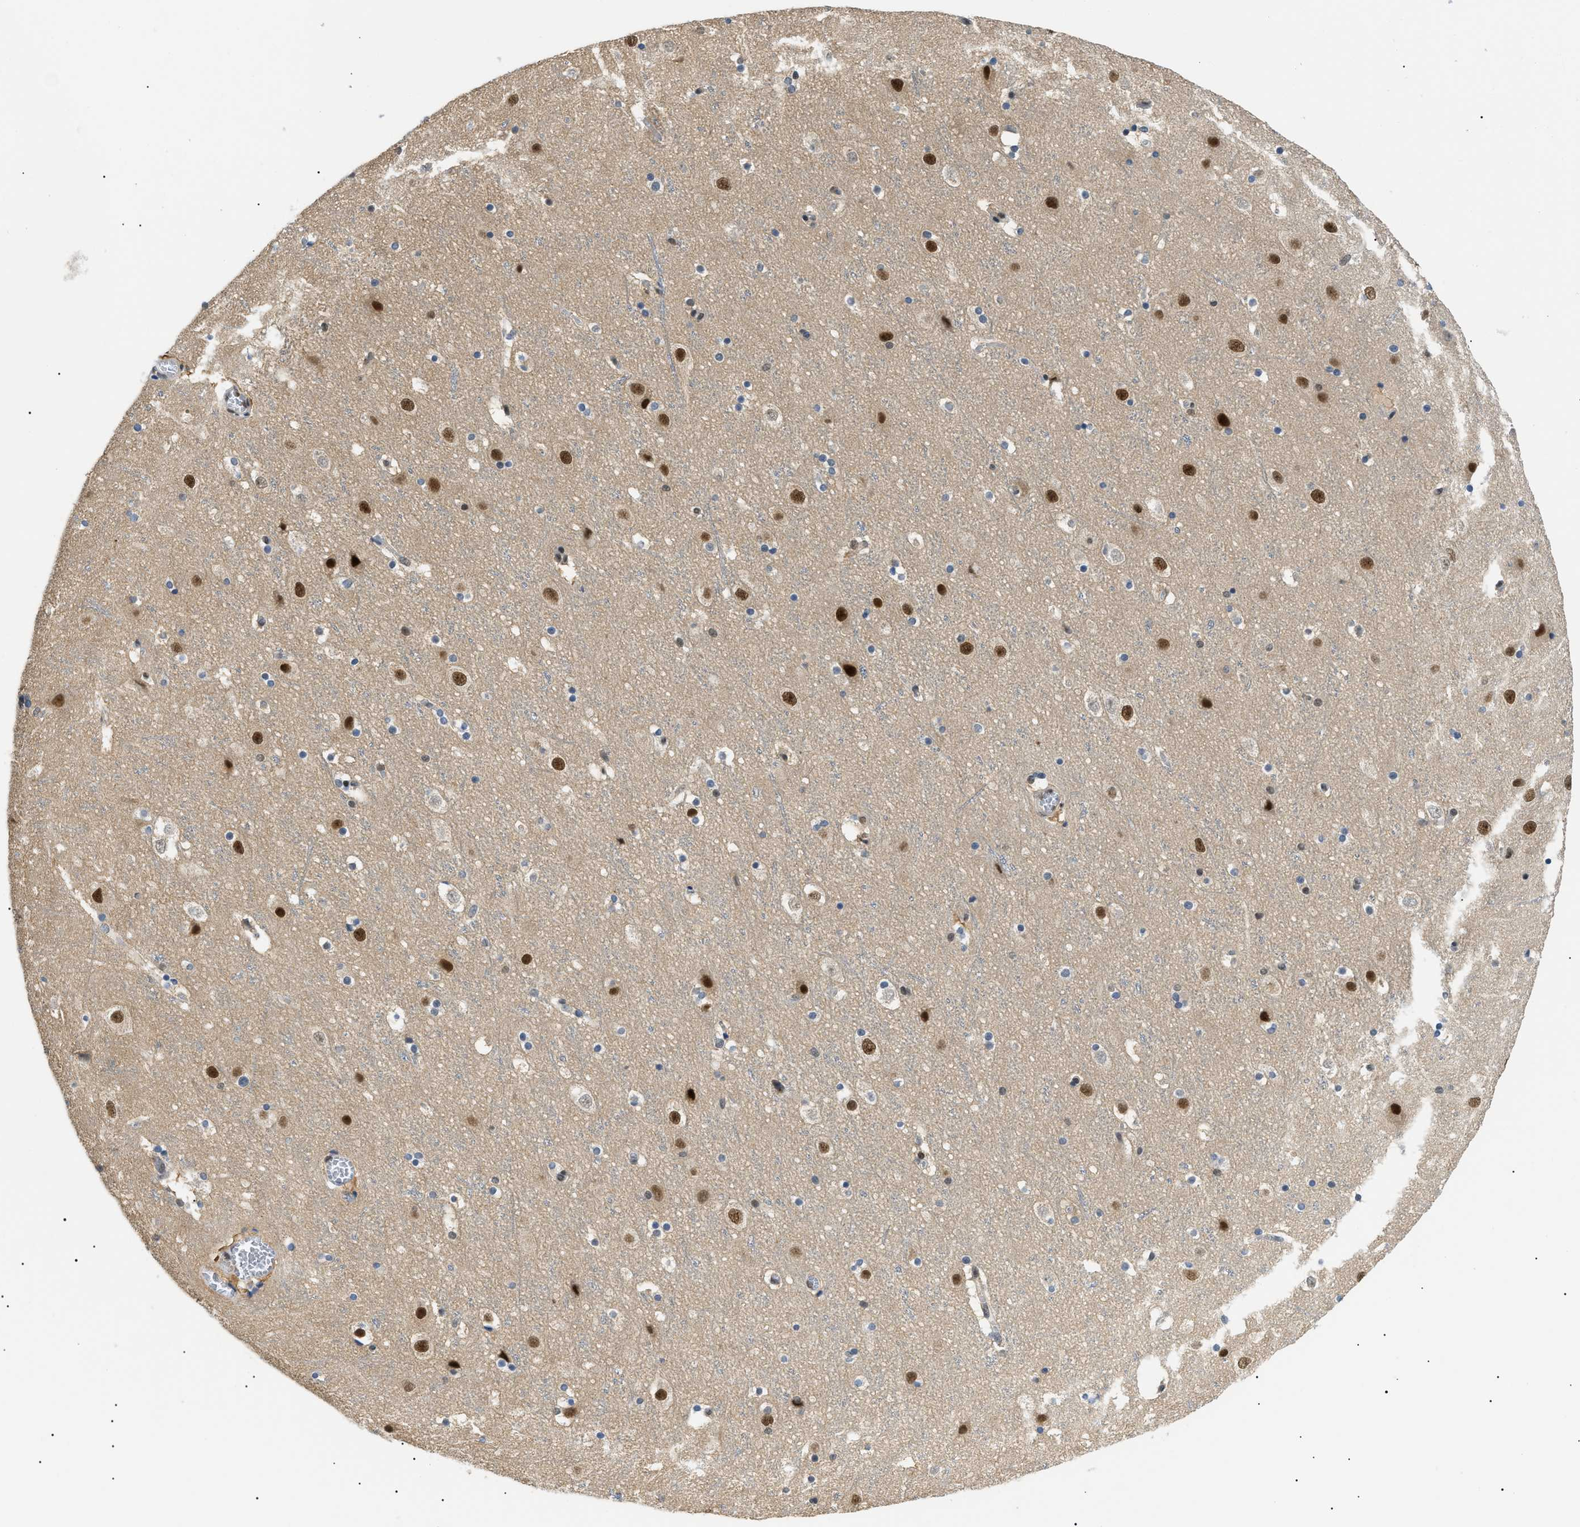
{"staining": {"intensity": "negative", "quantity": "none", "location": "none"}, "tissue": "cerebral cortex", "cell_type": "Endothelial cells", "image_type": "normal", "snomed": [{"axis": "morphology", "description": "Normal tissue, NOS"}, {"axis": "topography", "description": "Cerebral cortex"}], "caption": "Immunohistochemistry of benign cerebral cortex displays no expression in endothelial cells. (Immunohistochemistry, brightfield microscopy, high magnification).", "gene": "RBM15", "patient": {"sex": "male", "age": 45}}